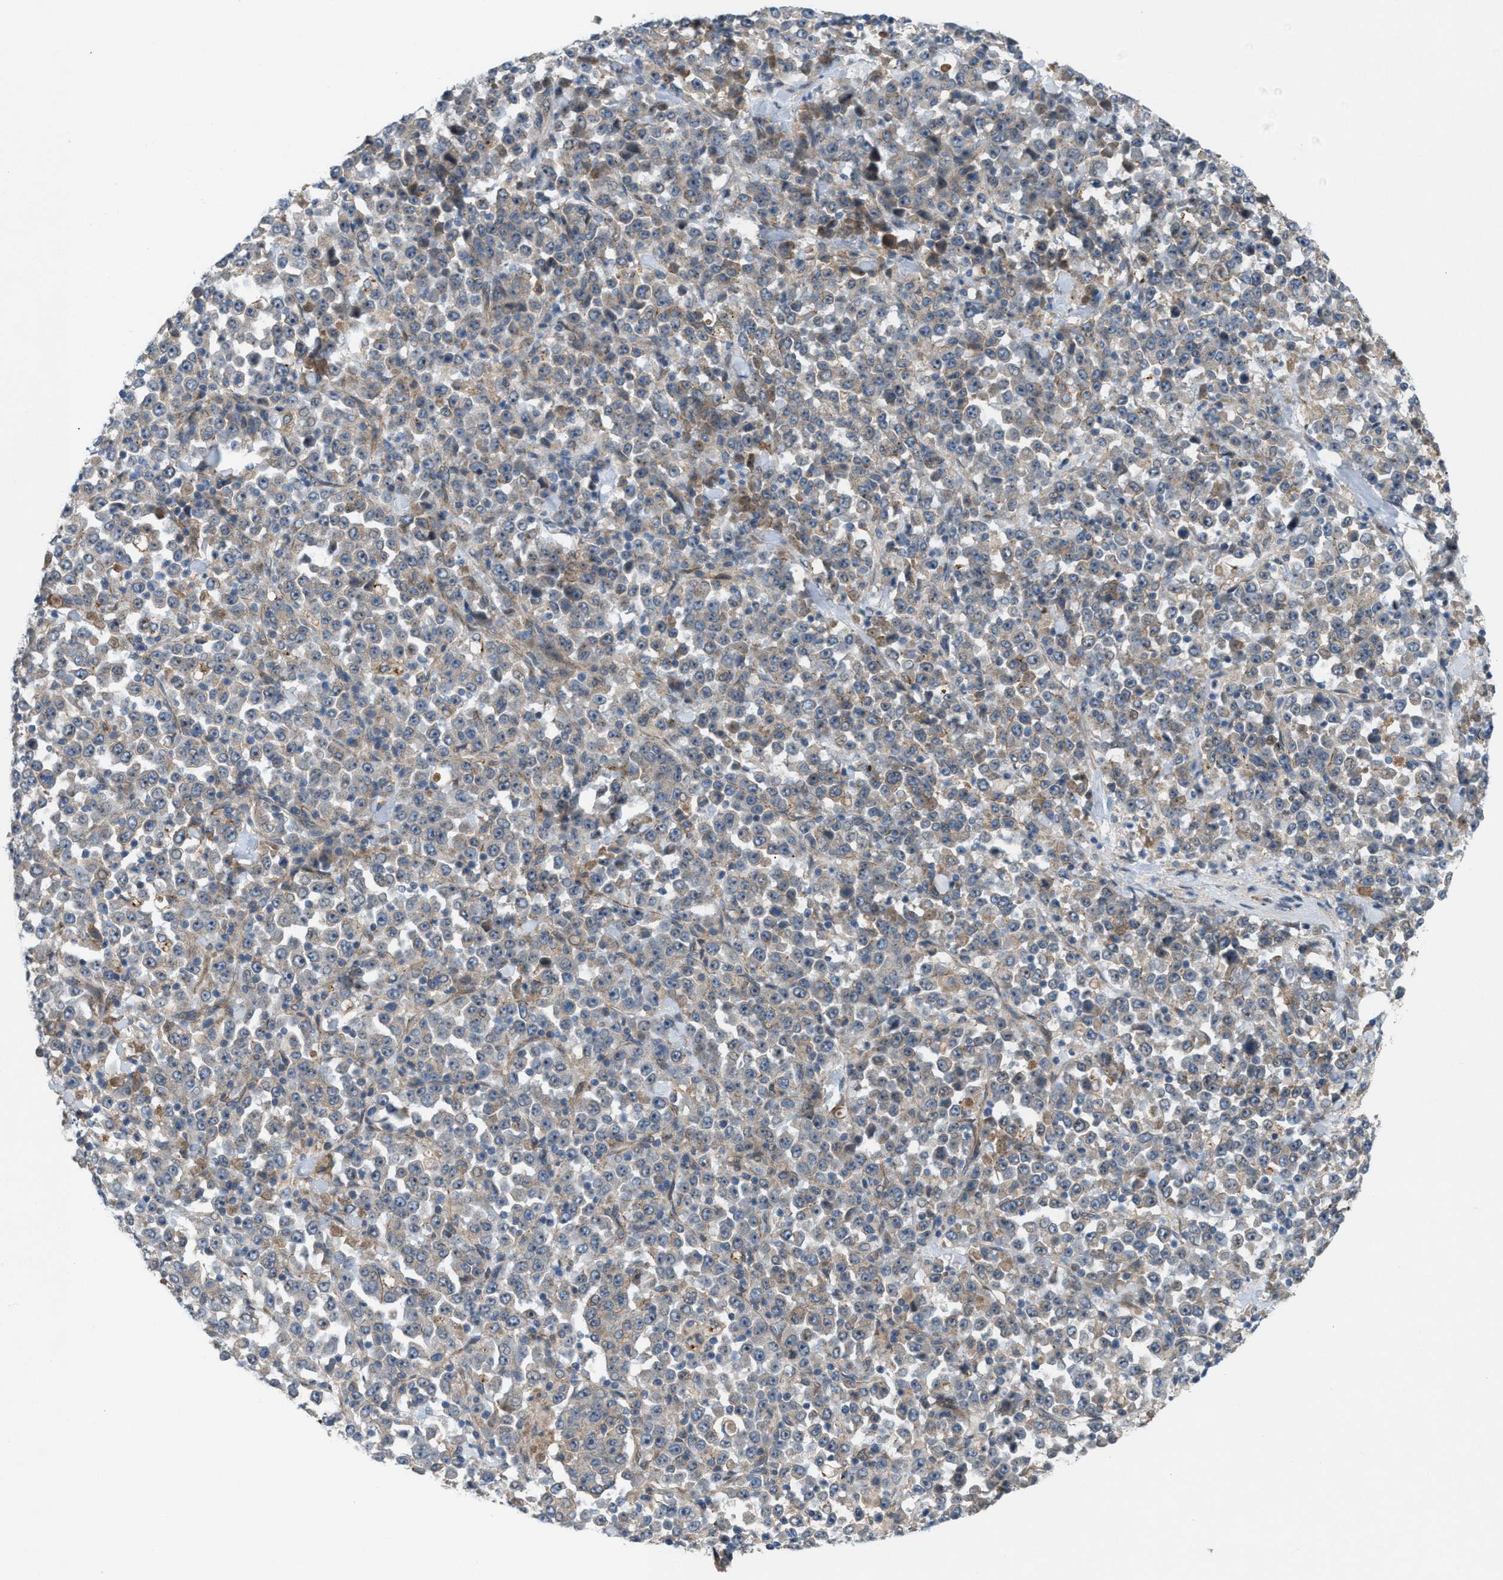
{"staining": {"intensity": "weak", "quantity": "<25%", "location": "cytoplasmic/membranous"}, "tissue": "stomach cancer", "cell_type": "Tumor cells", "image_type": "cancer", "snomed": [{"axis": "morphology", "description": "Normal tissue, NOS"}, {"axis": "morphology", "description": "Adenocarcinoma, NOS"}, {"axis": "topography", "description": "Stomach, upper"}, {"axis": "topography", "description": "Stomach"}], "caption": "The photomicrograph displays no significant expression in tumor cells of stomach adenocarcinoma.", "gene": "CYB5D1", "patient": {"sex": "male", "age": 59}}